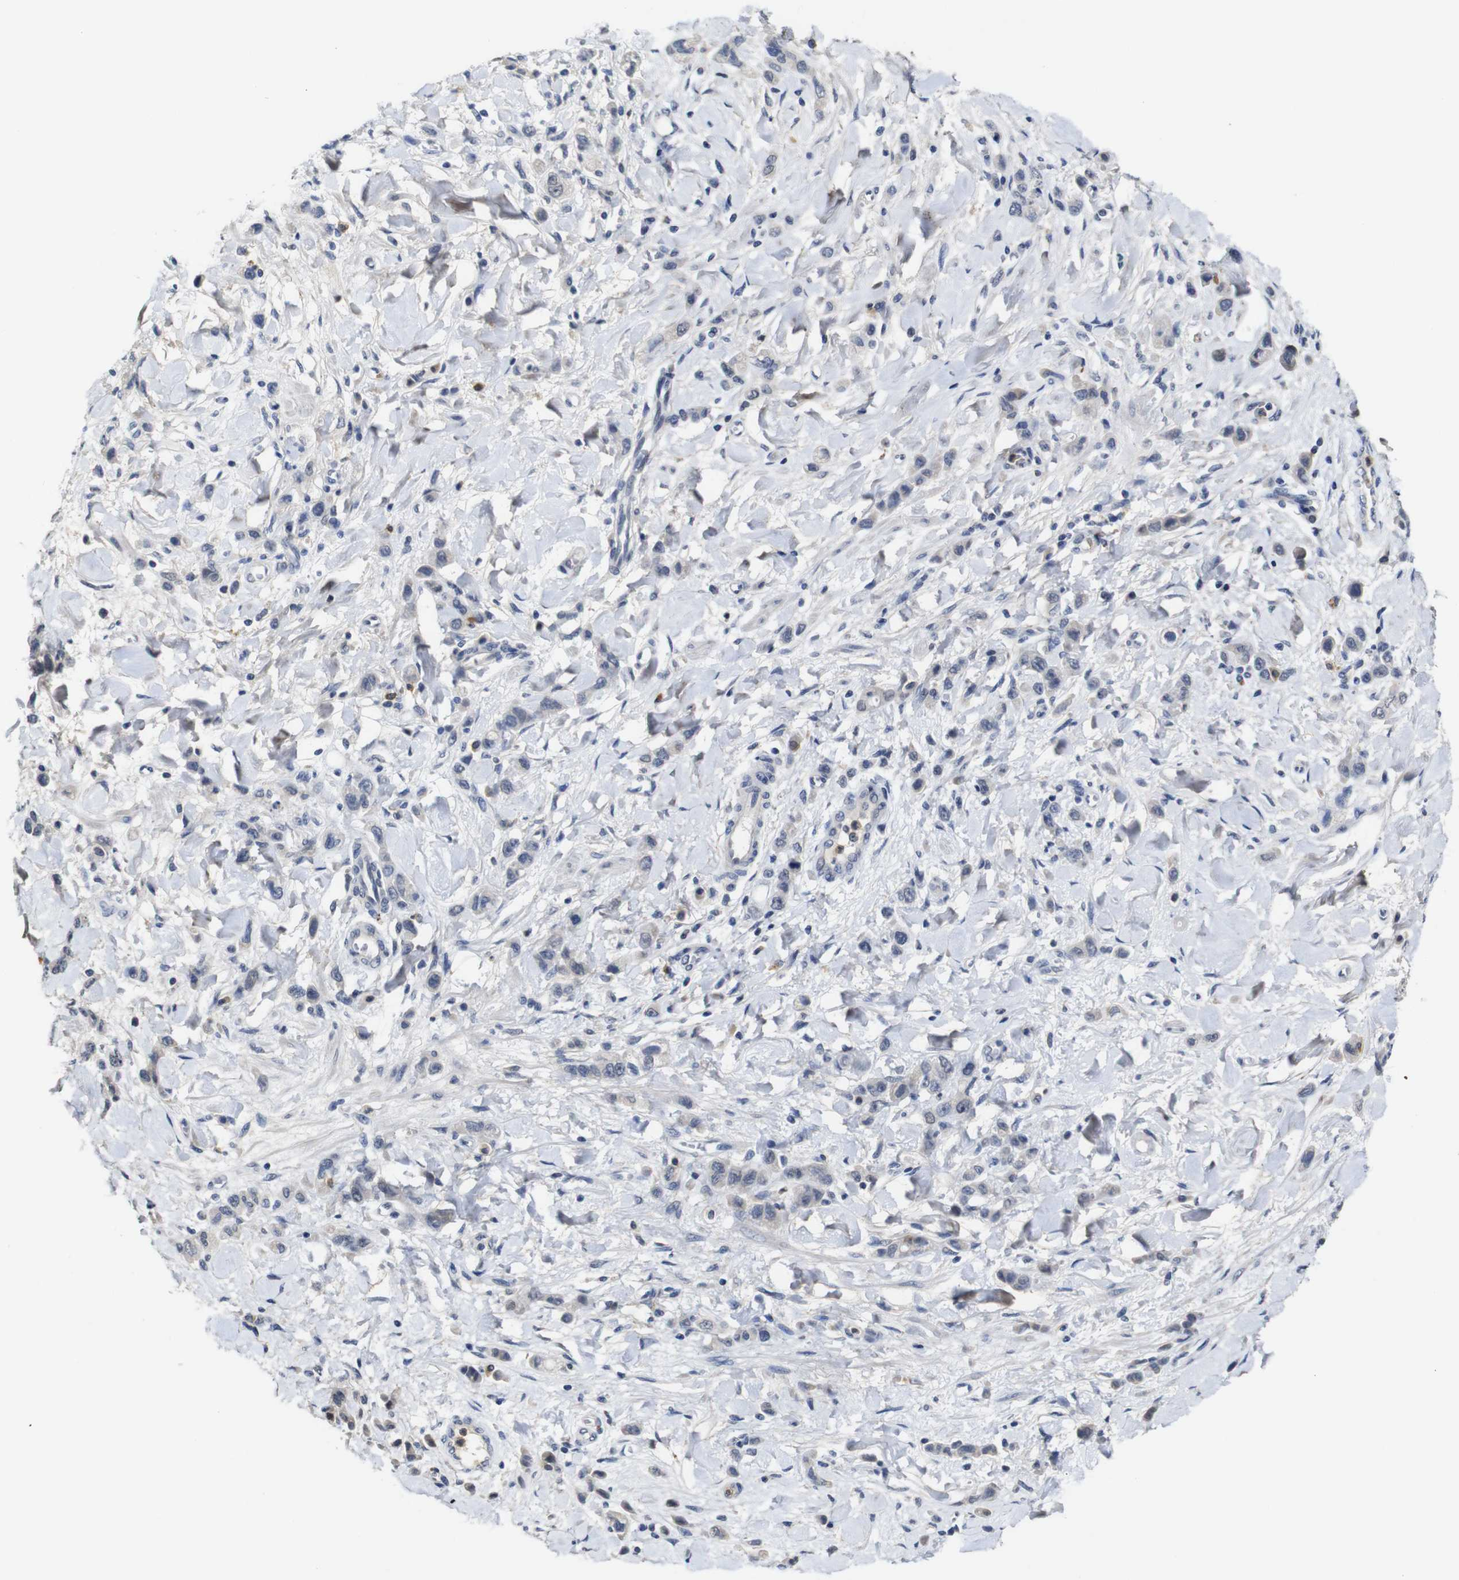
{"staining": {"intensity": "weak", "quantity": "<25%", "location": "cytoplasmic/membranous"}, "tissue": "stomach cancer", "cell_type": "Tumor cells", "image_type": "cancer", "snomed": [{"axis": "morphology", "description": "Normal tissue, NOS"}, {"axis": "morphology", "description": "Adenocarcinoma, NOS"}, {"axis": "topography", "description": "Stomach"}], "caption": "Stomach adenocarcinoma stained for a protein using immunohistochemistry (IHC) shows no positivity tumor cells.", "gene": "NTRK3", "patient": {"sex": "male", "age": 82}}